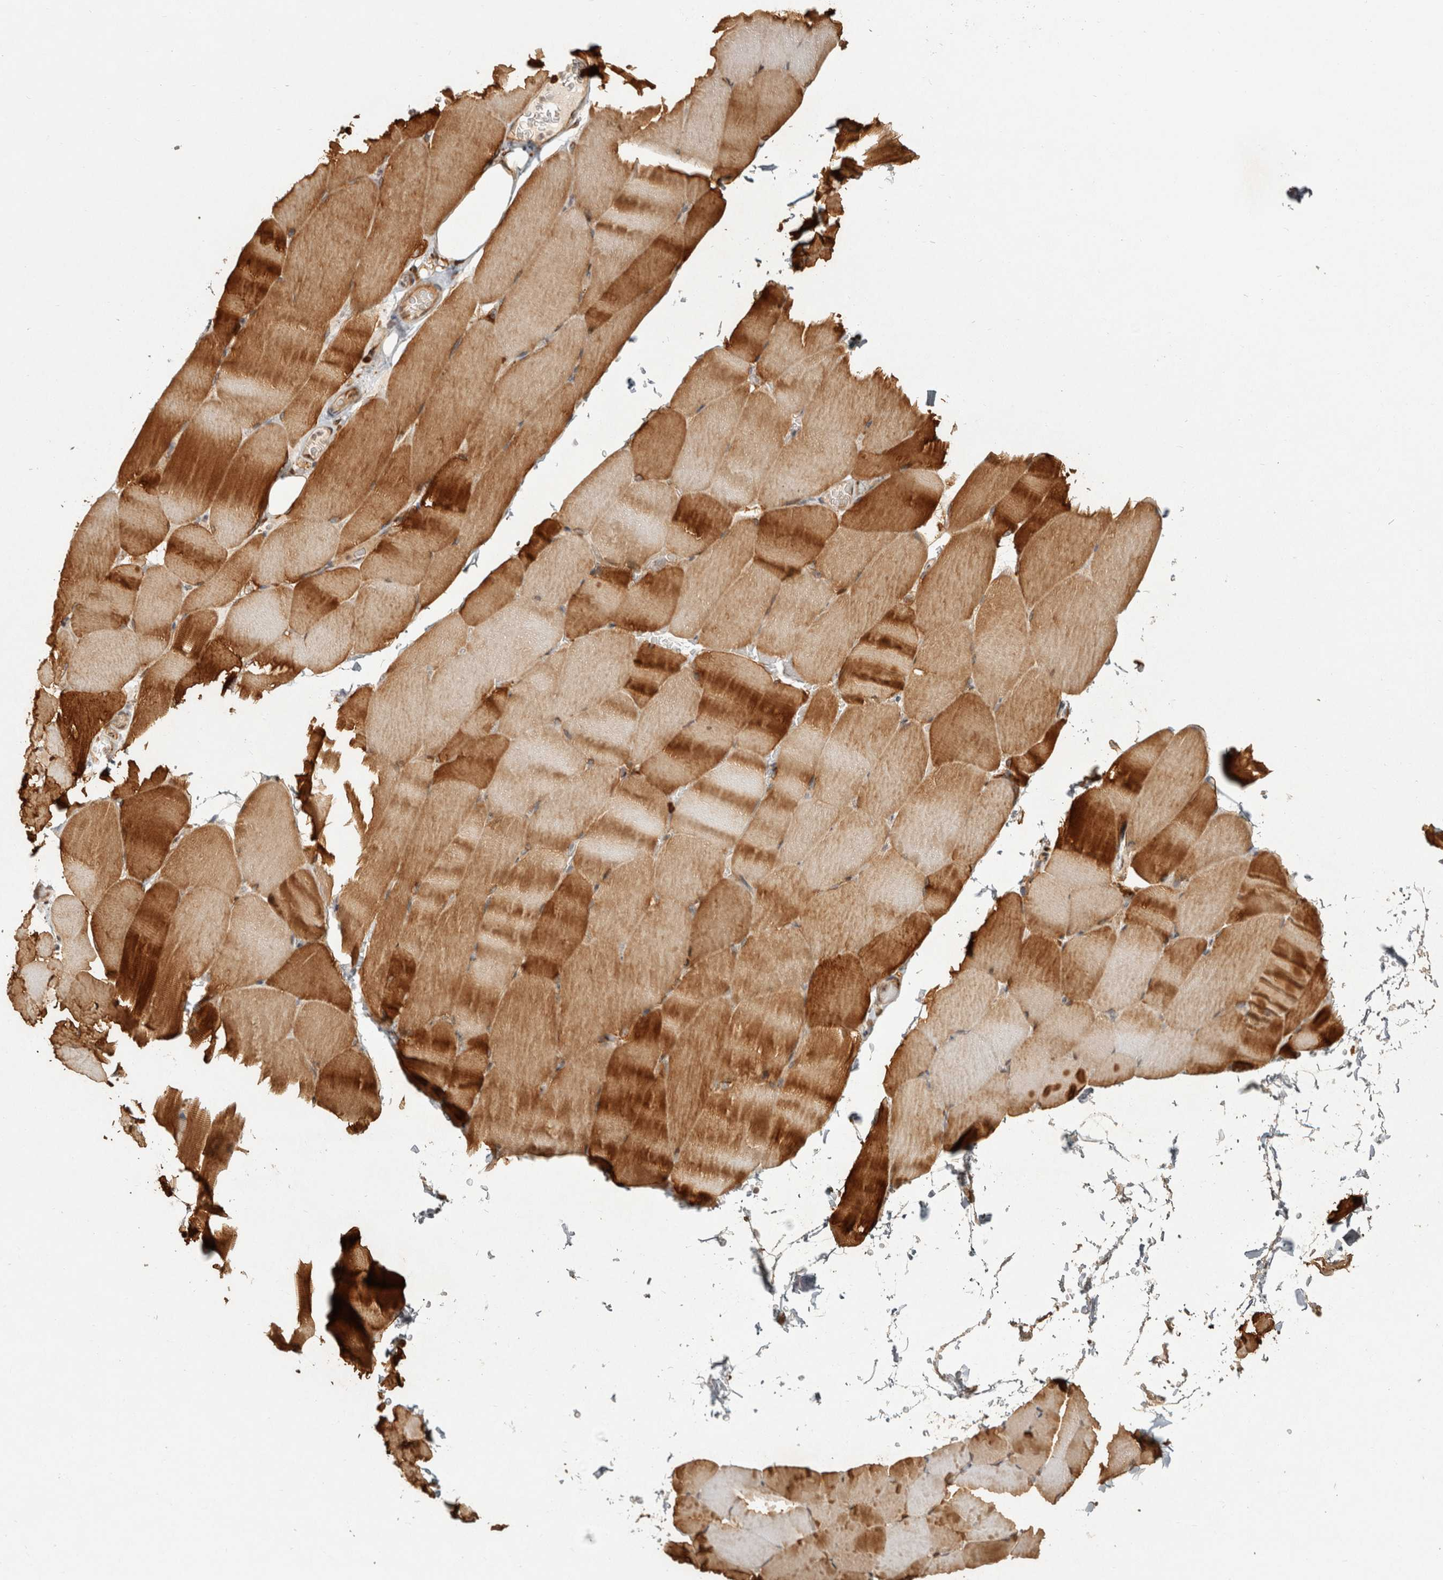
{"staining": {"intensity": "strong", "quantity": ">75%", "location": "cytoplasmic/membranous"}, "tissue": "skeletal muscle", "cell_type": "Myocytes", "image_type": "normal", "snomed": [{"axis": "morphology", "description": "Normal tissue, NOS"}, {"axis": "topography", "description": "Skeletal muscle"}, {"axis": "topography", "description": "Parathyroid gland"}], "caption": "Immunohistochemistry (IHC) of benign human skeletal muscle shows high levels of strong cytoplasmic/membranous staining in approximately >75% of myocytes. (Brightfield microscopy of DAB IHC at high magnification).", "gene": "CAMSAP2", "patient": {"sex": "female", "age": 37}}